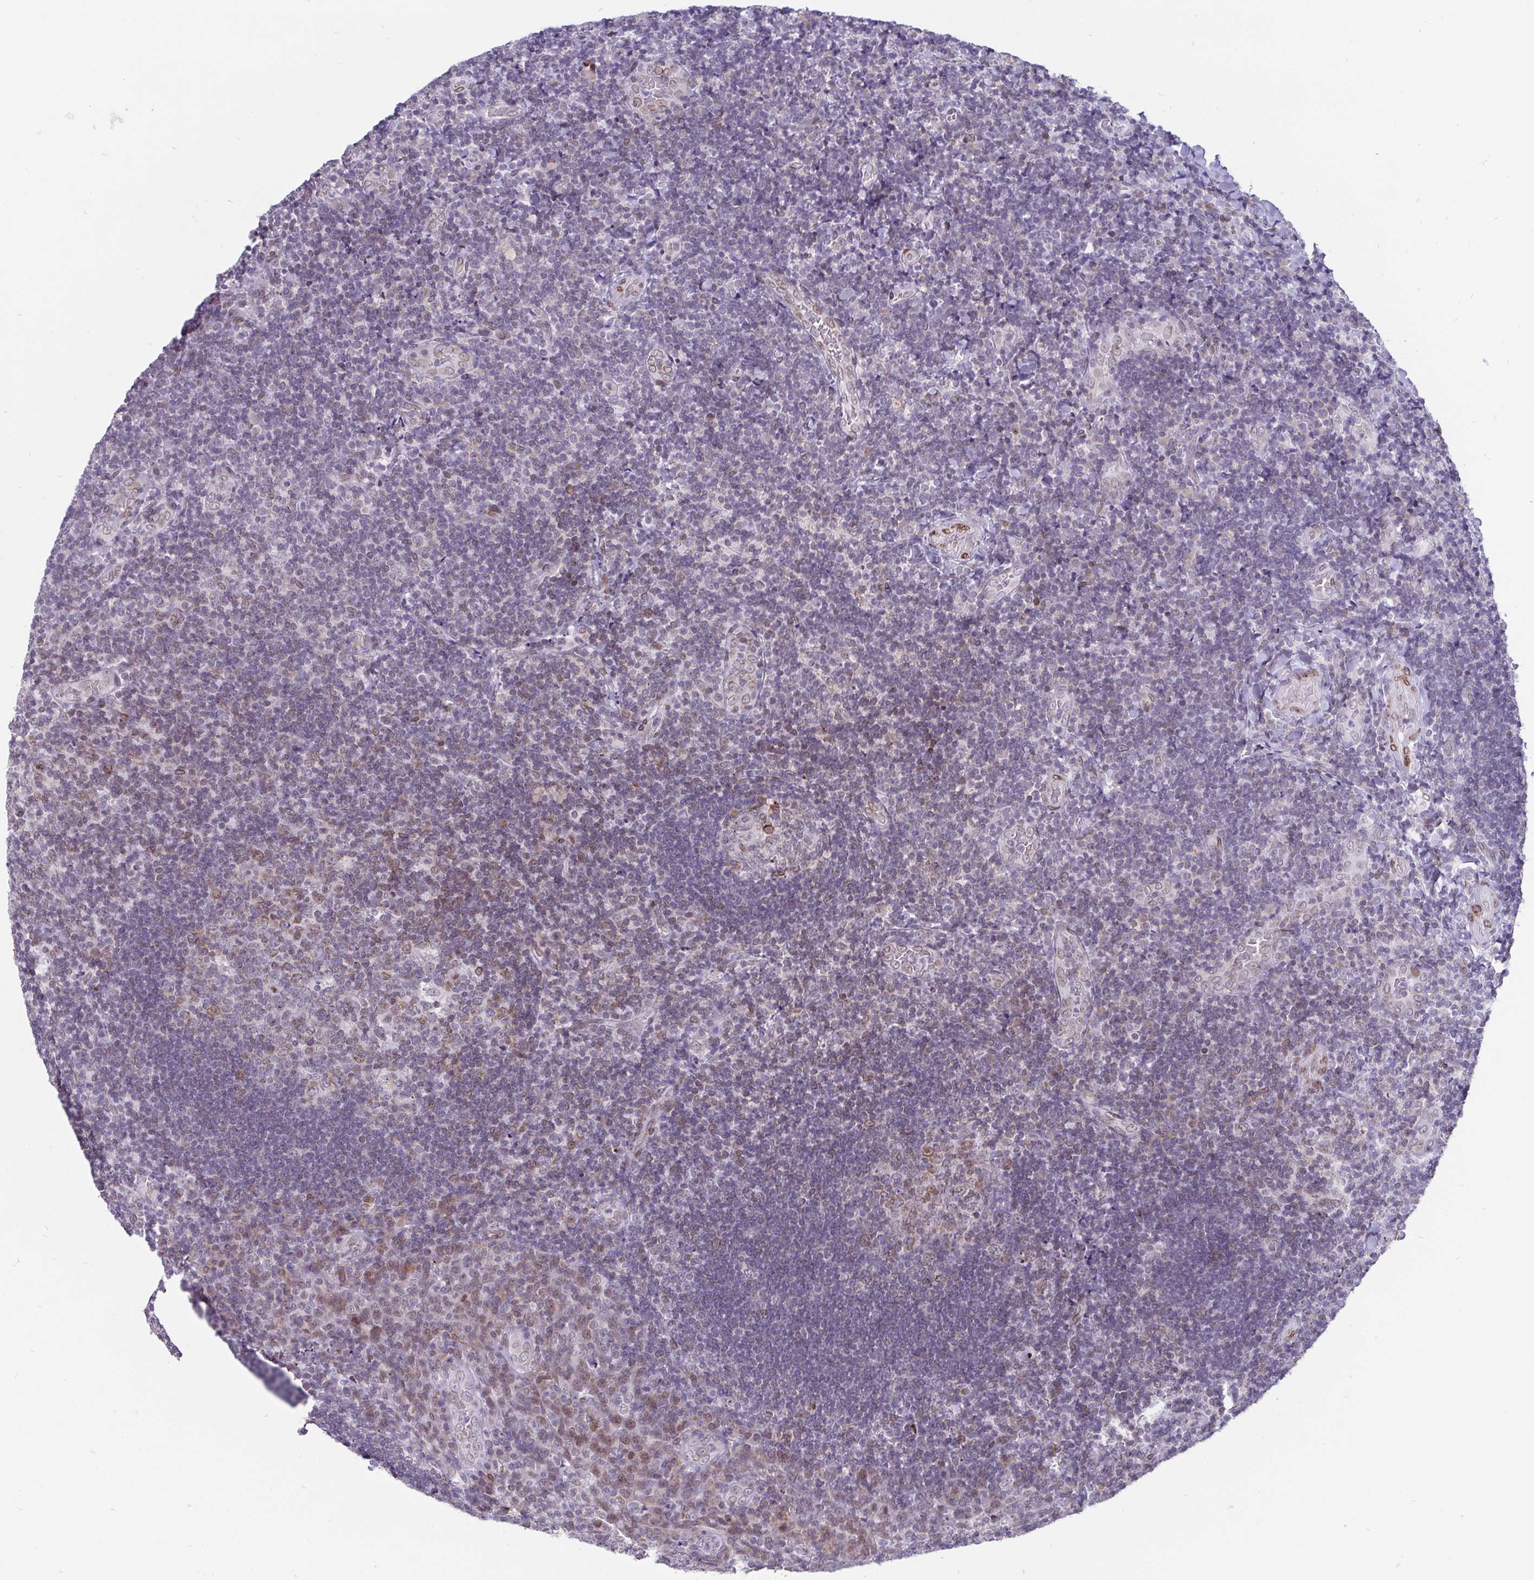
{"staining": {"intensity": "moderate", "quantity": "<25%", "location": "cytoplasmic/membranous,nuclear"}, "tissue": "tonsil", "cell_type": "Germinal center cells", "image_type": "normal", "snomed": [{"axis": "morphology", "description": "Normal tissue, NOS"}, {"axis": "topography", "description": "Tonsil"}], "caption": "This image shows immunohistochemistry staining of benign human tonsil, with low moderate cytoplasmic/membranous,nuclear expression in about <25% of germinal center cells.", "gene": "EMD", "patient": {"sex": "male", "age": 17}}